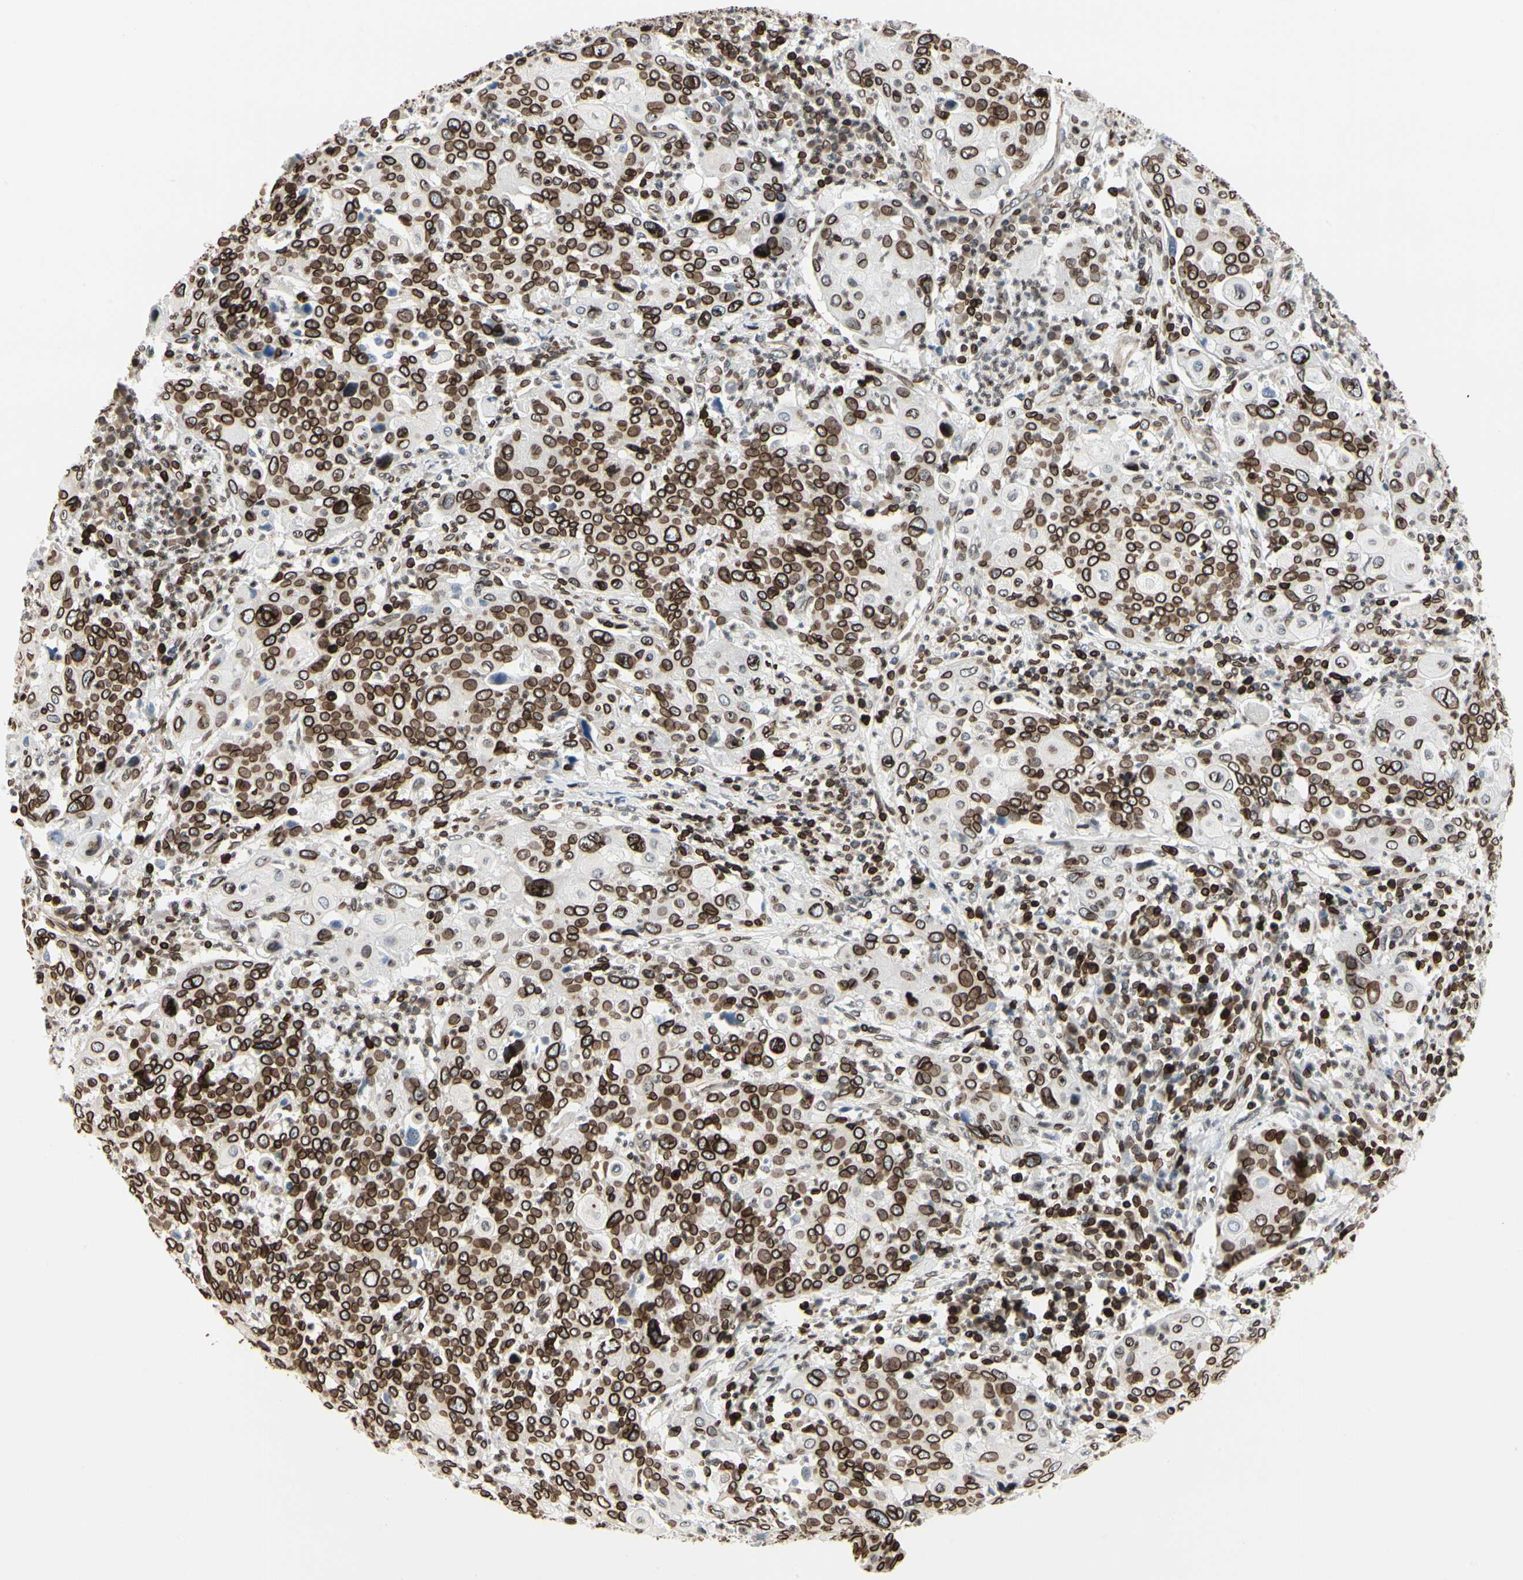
{"staining": {"intensity": "strong", "quantity": ">75%", "location": "cytoplasmic/membranous,nuclear"}, "tissue": "cervical cancer", "cell_type": "Tumor cells", "image_type": "cancer", "snomed": [{"axis": "morphology", "description": "Squamous cell carcinoma, NOS"}, {"axis": "topography", "description": "Cervix"}], "caption": "About >75% of tumor cells in human squamous cell carcinoma (cervical) display strong cytoplasmic/membranous and nuclear protein staining as visualized by brown immunohistochemical staining.", "gene": "TMPO", "patient": {"sex": "female", "age": 40}}